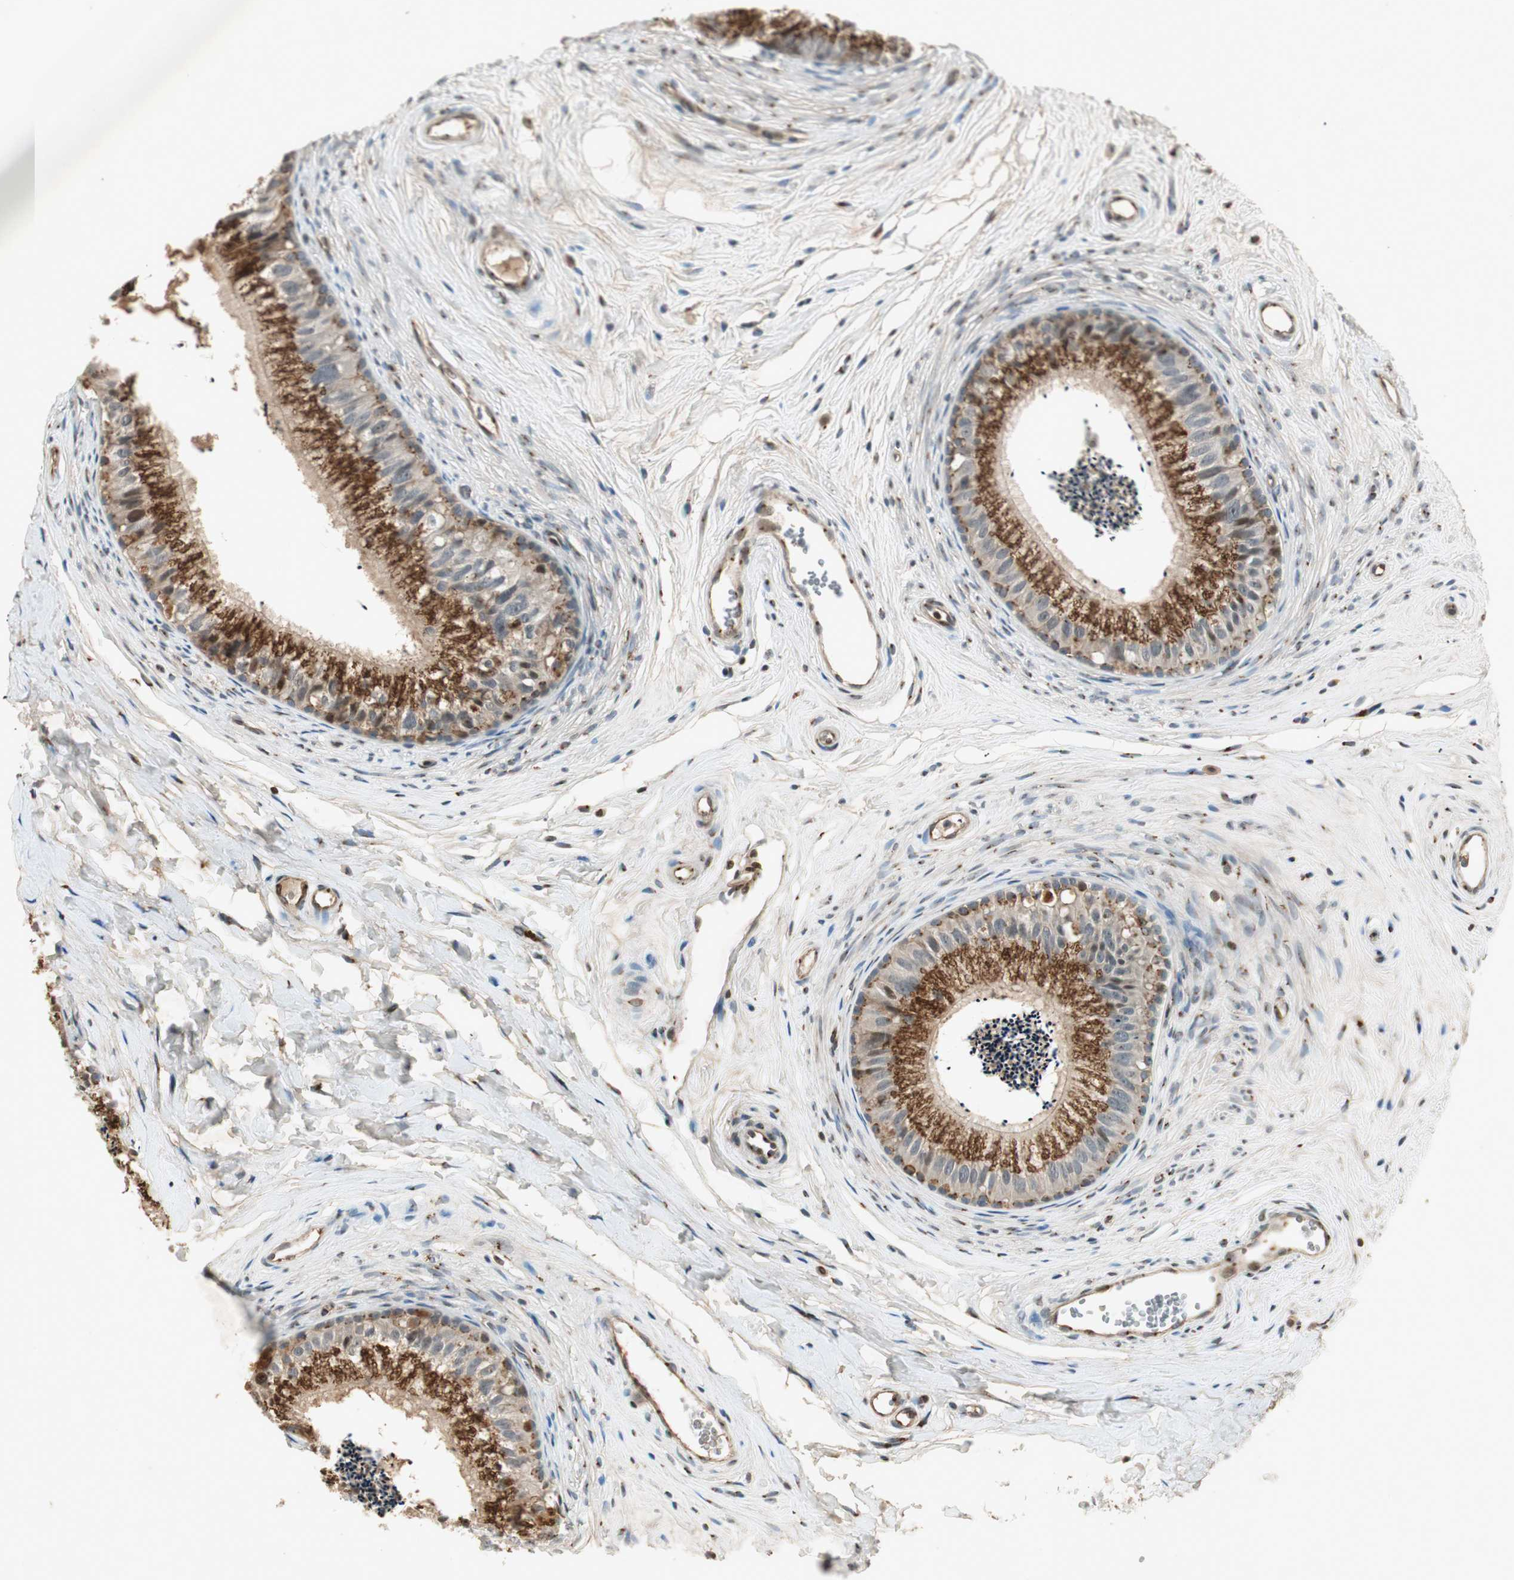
{"staining": {"intensity": "moderate", "quantity": ">75%", "location": "cytoplasmic/membranous"}, "tissue": "epididymis", "cell_type": "Glandular cells", "image_type": "normal", "snomed": [{"axis": "morphology", "description": "Normal tissue, NOS"}, {"axis": "topography", "description": "Epididymis"}], "caption": "This micrograph demonstrates unremarkable epididymis stained with immunohistochemistry (IHC) to label a protein in brown. The cytoplasmic/membranous of glandular cells show moderate positivity for the protein. Nuclei are counter-stained blue.", "gene": "NEO1", "patient": {"sex": "male", "age": 56}}